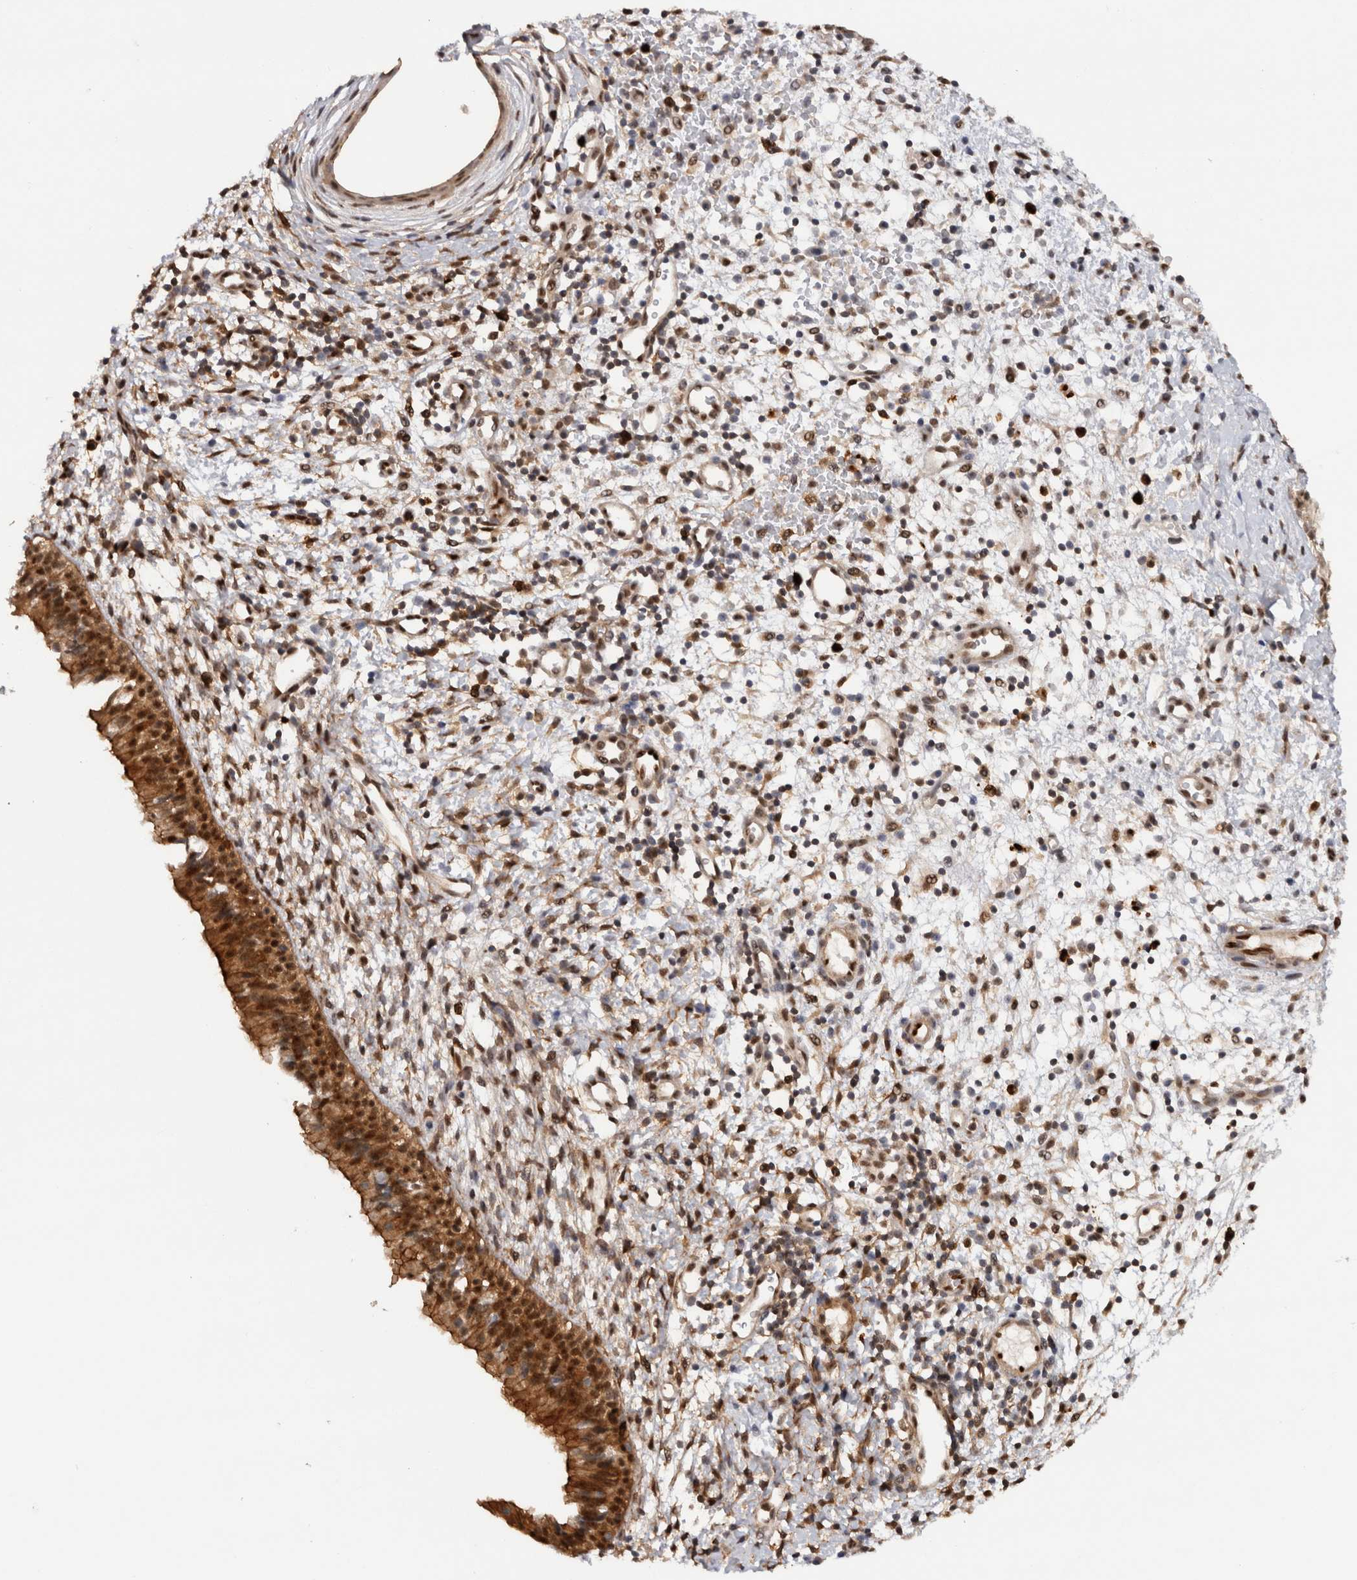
{"staining": {"intensity": "strong", "quantity": ">75%", "location": "cytoplasmic/membranous,nuclear"}, "tissue": "nasopharynx", "cell_type": "Respiratory epithelial cells", "image_type": "normal", "snomed": [{"axis": "morphology", "description": "Normal tissue, NOS"}, {"axis": "topography", "description": "Nasopharynx"}], "caption": "Approximately >75% of respiratory epithelial cells in benign human nasopharynx show strong cytoplasmic/membranous,nuclear protein positivity as visualized by brown immunohistochemical staining.", "gene": "RPS6KA2", "patient": {"sex": "male", "age": 22}}